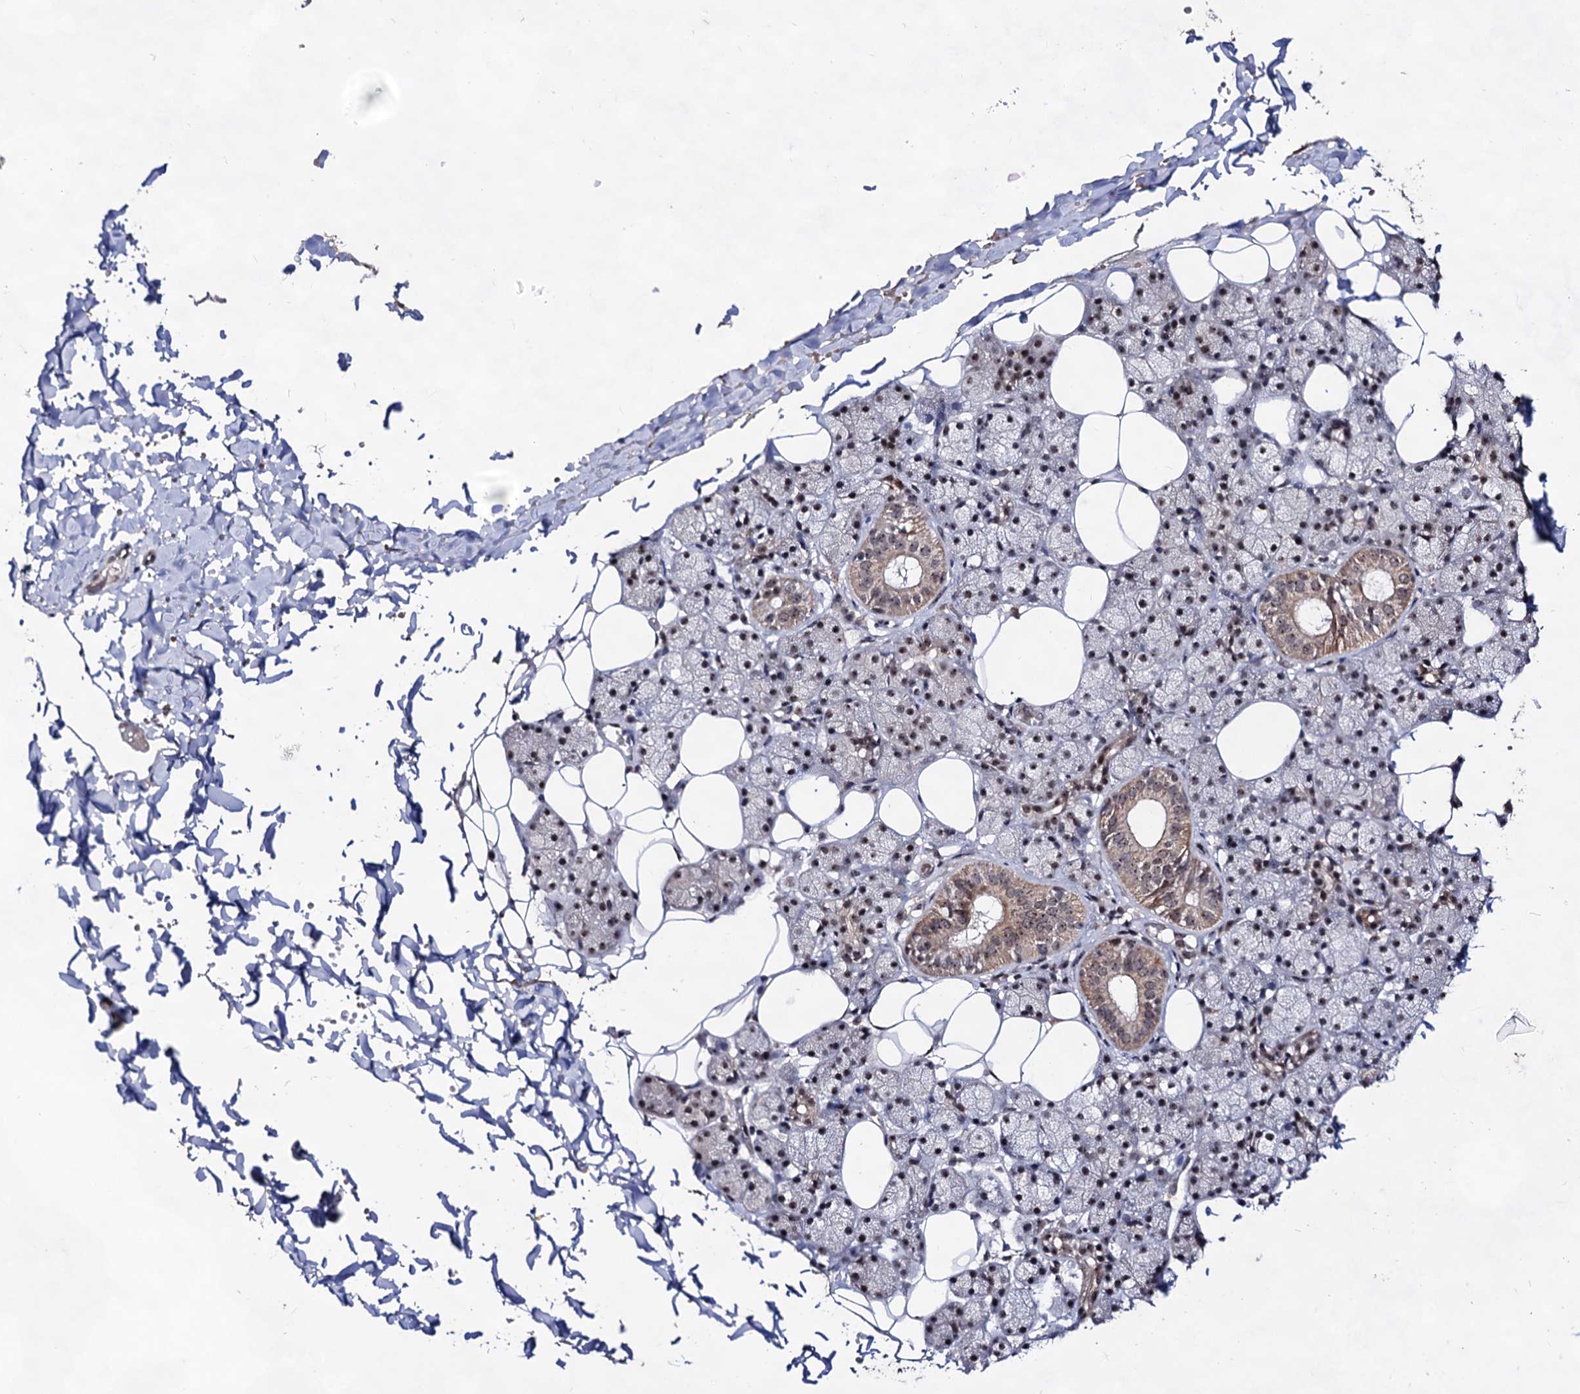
{"staining": {"intensity": "moderate", "quantity": ">75%", "location": "cytoplasmic/membranous,nuclear"}, "tissue": "salivary gland", "cell_type": "Glandular cells", "image_type": "normal", "snomed": [{"axis": "morphology", "description": "Normal tissue, NOS"}, {"axis": "topography", "description": "Salivary gland"}], "caption": "Salivary gland stained with DAB (3,3'-diaminobenzidine) immunohistochemistry demonstrates medium levels of moderate cytoplasmic/membranous,nuclear positivity in about >75% of glandular cells. The protein is shown in brown color, while the nuclei are stained blue.", "gene": "EXOSC10", "patient": {"sex": "female", "age": 33}}